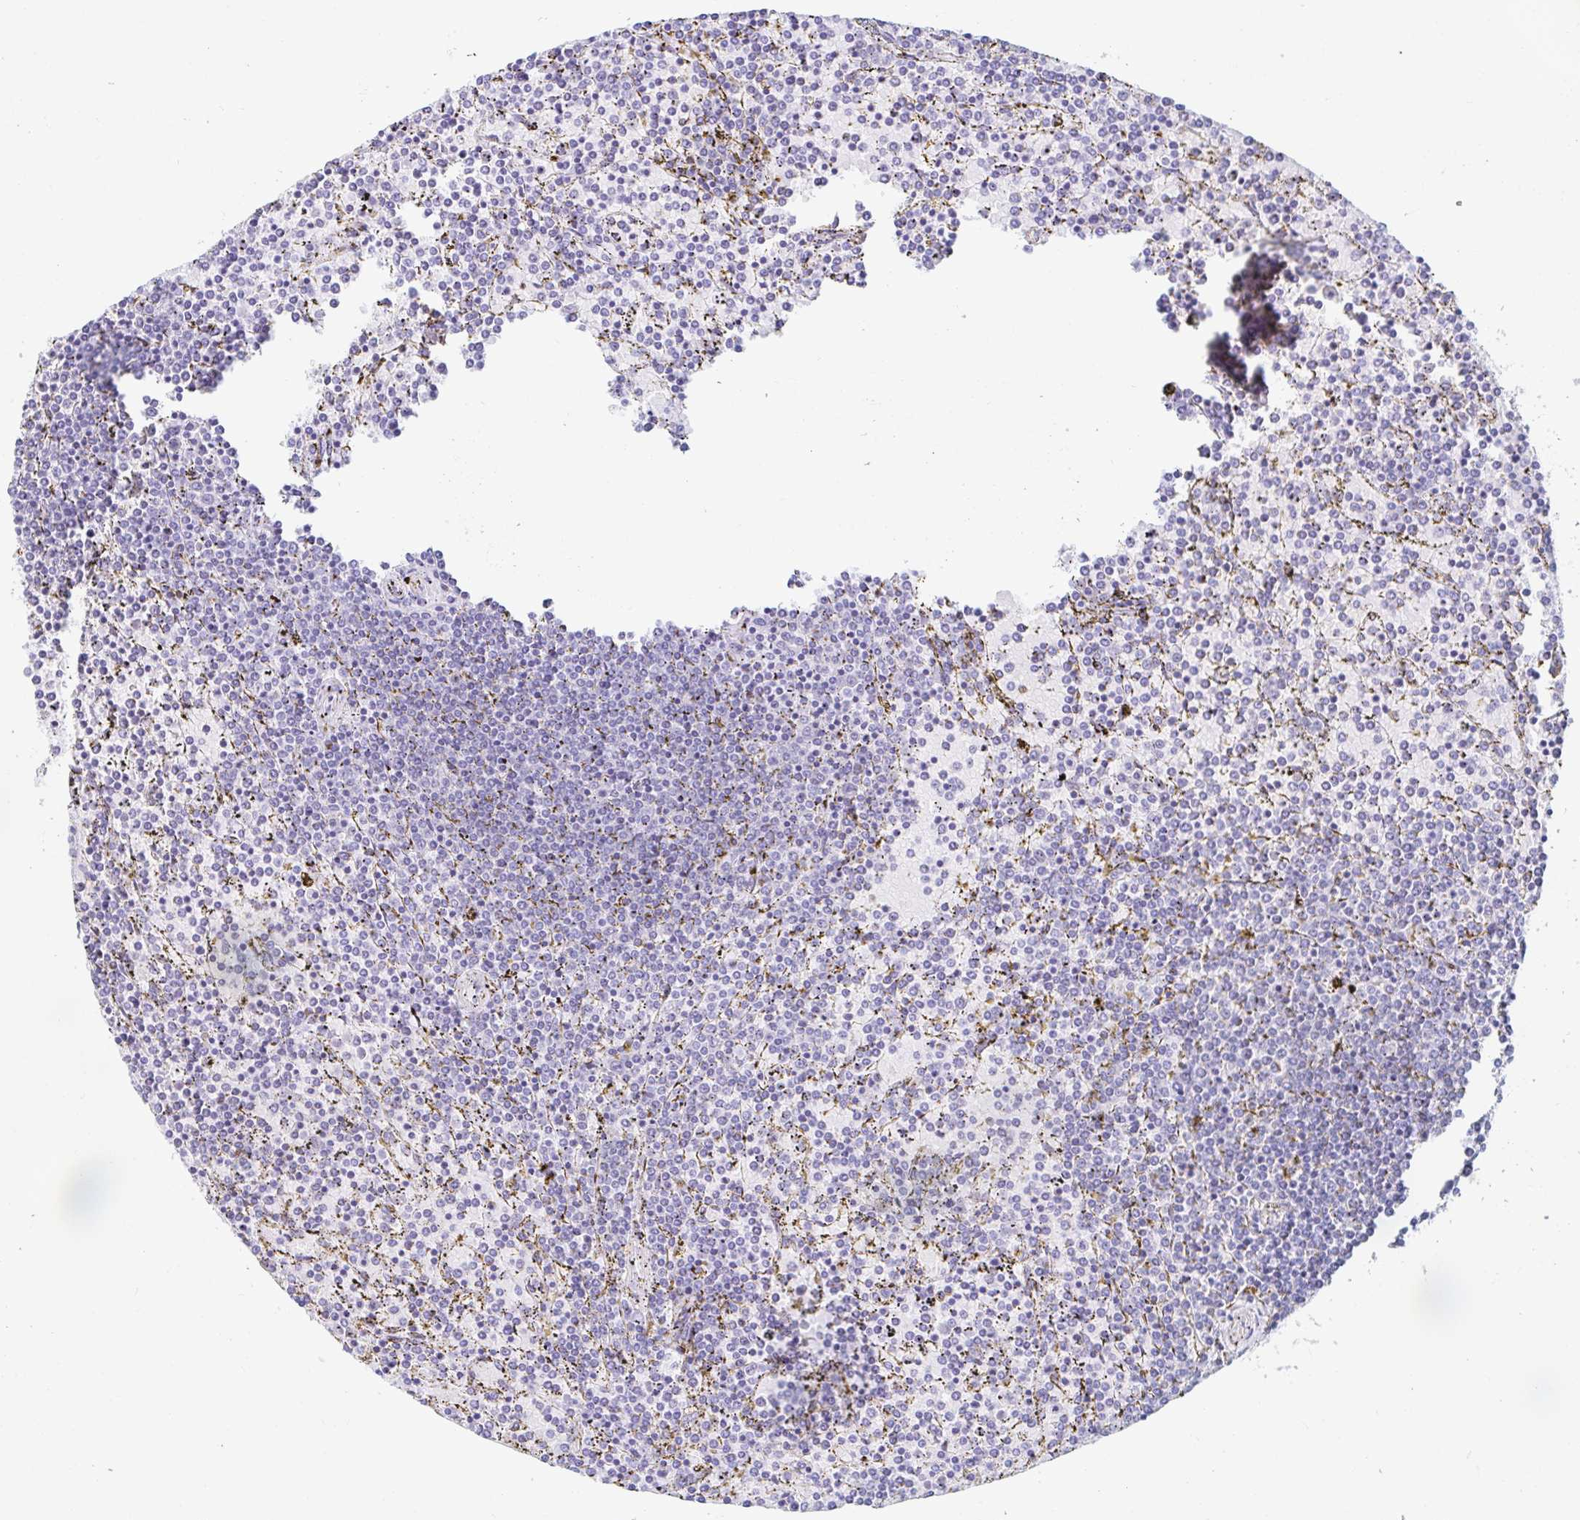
{"staining": {"intensity": "negative", "quantity": "none", "location": "none"}, "tissue": "lymphoma", "cell_type": "Tumor cells", "image_type": "cancer", "snomed": [{"axis": "morphology", "description": "Malignant lymphoma, non-Hodgkin's type, Low grade"}, {"axis": "topography", "description": "Spleen"}], "caption": "Immunohistochemistry (IHC) photomicrograph of neoplastic tissue: malignant lymphoma, non-Hodgkin's type (low-grade) stained with DAB reveals no significant protein expression in tumor cells. (DAB (3,3'-diaminobenzidine) immunohistochemistry (IHC) with hematoxylin counter stain).", "gene": "OR10K1", "patient": {"sex": "female", "age": 77}}